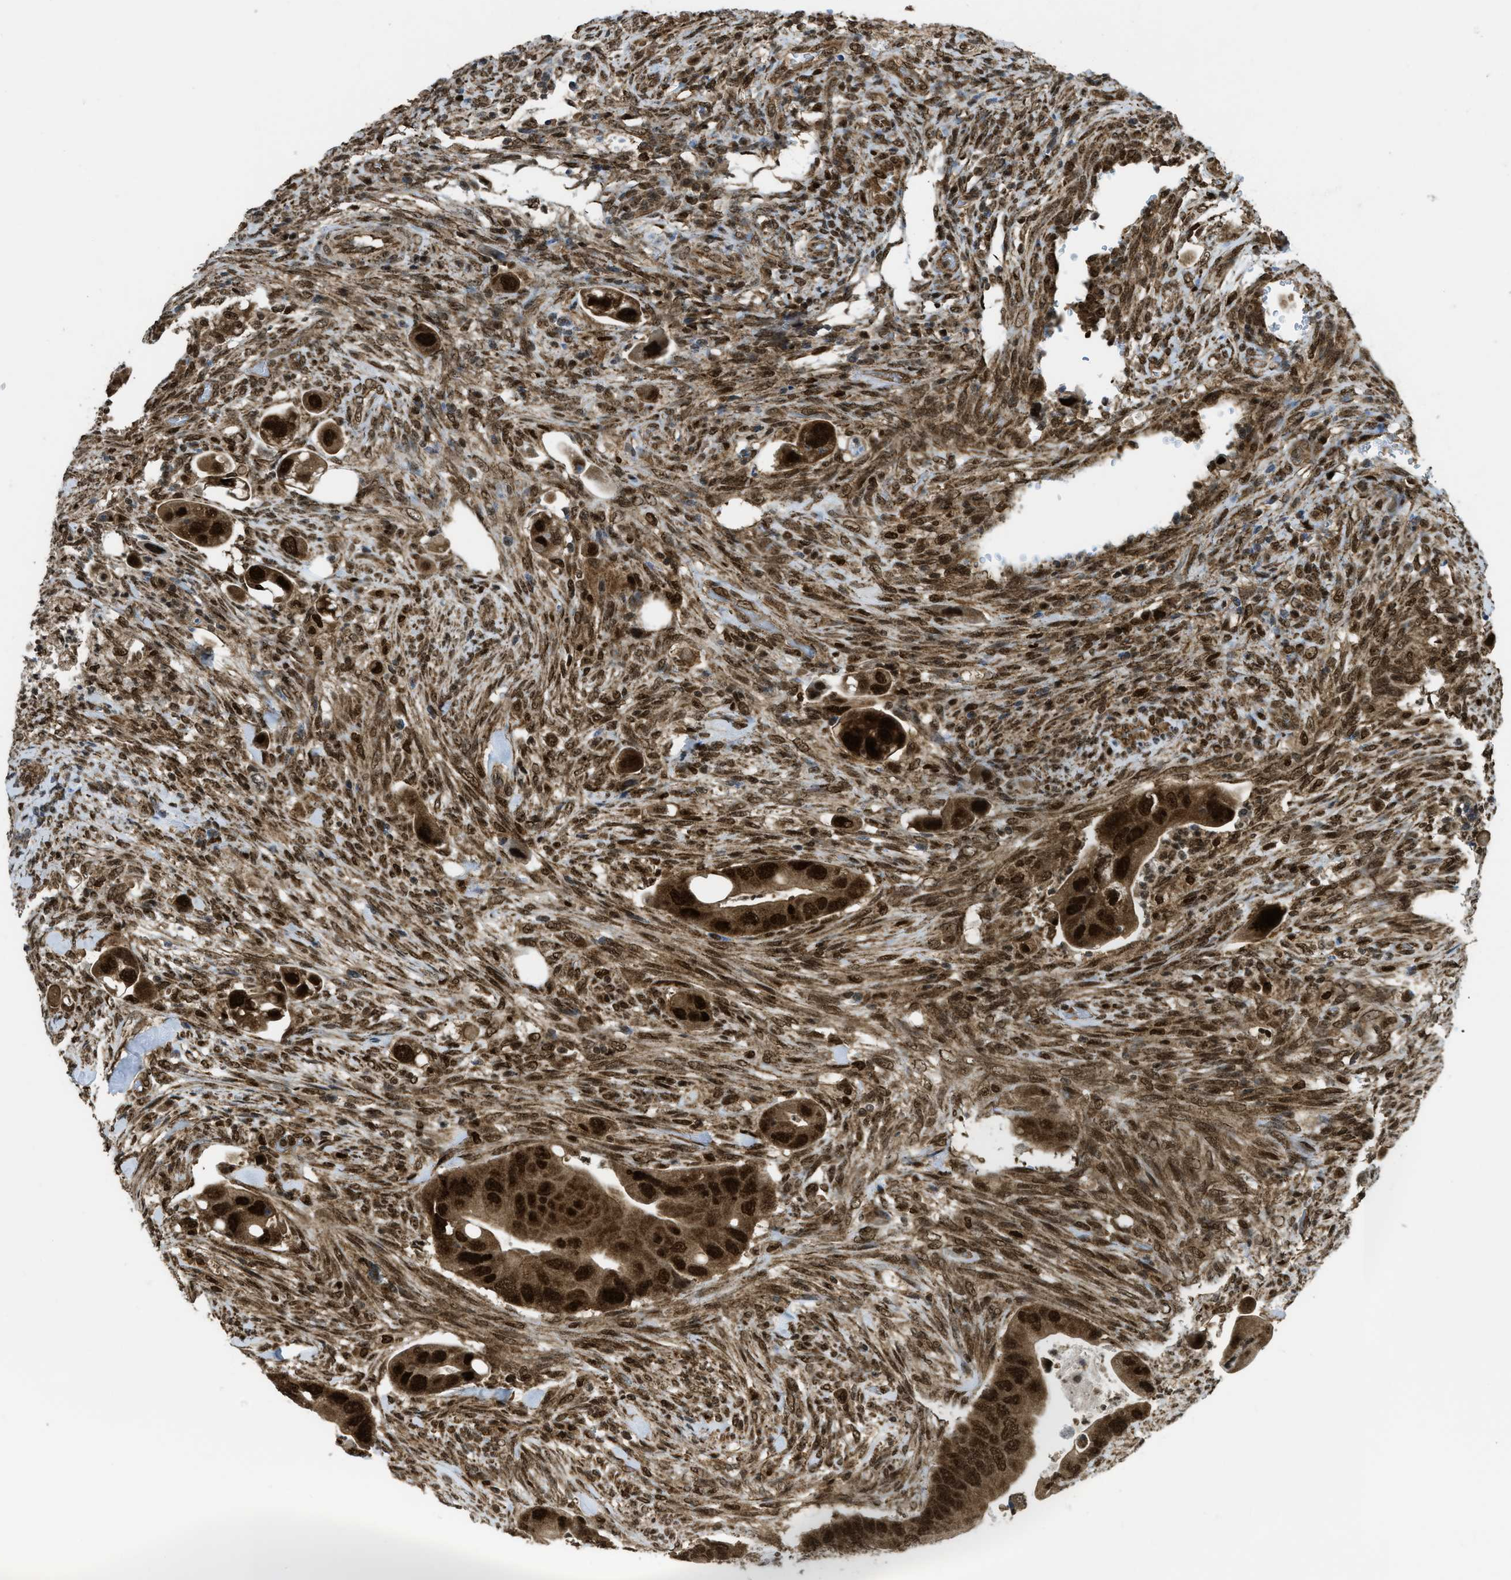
{"staining": {"intensity": "strong", "quantity": ">75%", "location": "cytoplasmic/membranous,nuclear"}, "tissue": "colorectal cancer", "cell_type": "Tumor cells", "image_type": "cancer", "snomed": [{"axis": "morphology", "description": "Normal tissue, NOS"}, {"axis": "morphology", "description": "Adenocarcinoma, NOS"}, {"axis": "topography", "description": "Rectum"}, {"axis": "topography", "description": "Peripheral nerve tissue"}], "caption": "Immunohistochemistry (IHC) micrograph of colorectal adenocarcinoma stained for a protein (brown), which displays high levels of strong cytoplasmic/membranous and nuclear staining in approximately >75% of tumor cells.", "gene": "TNPO1", "patient": {"sex": "female", "age": 77}}